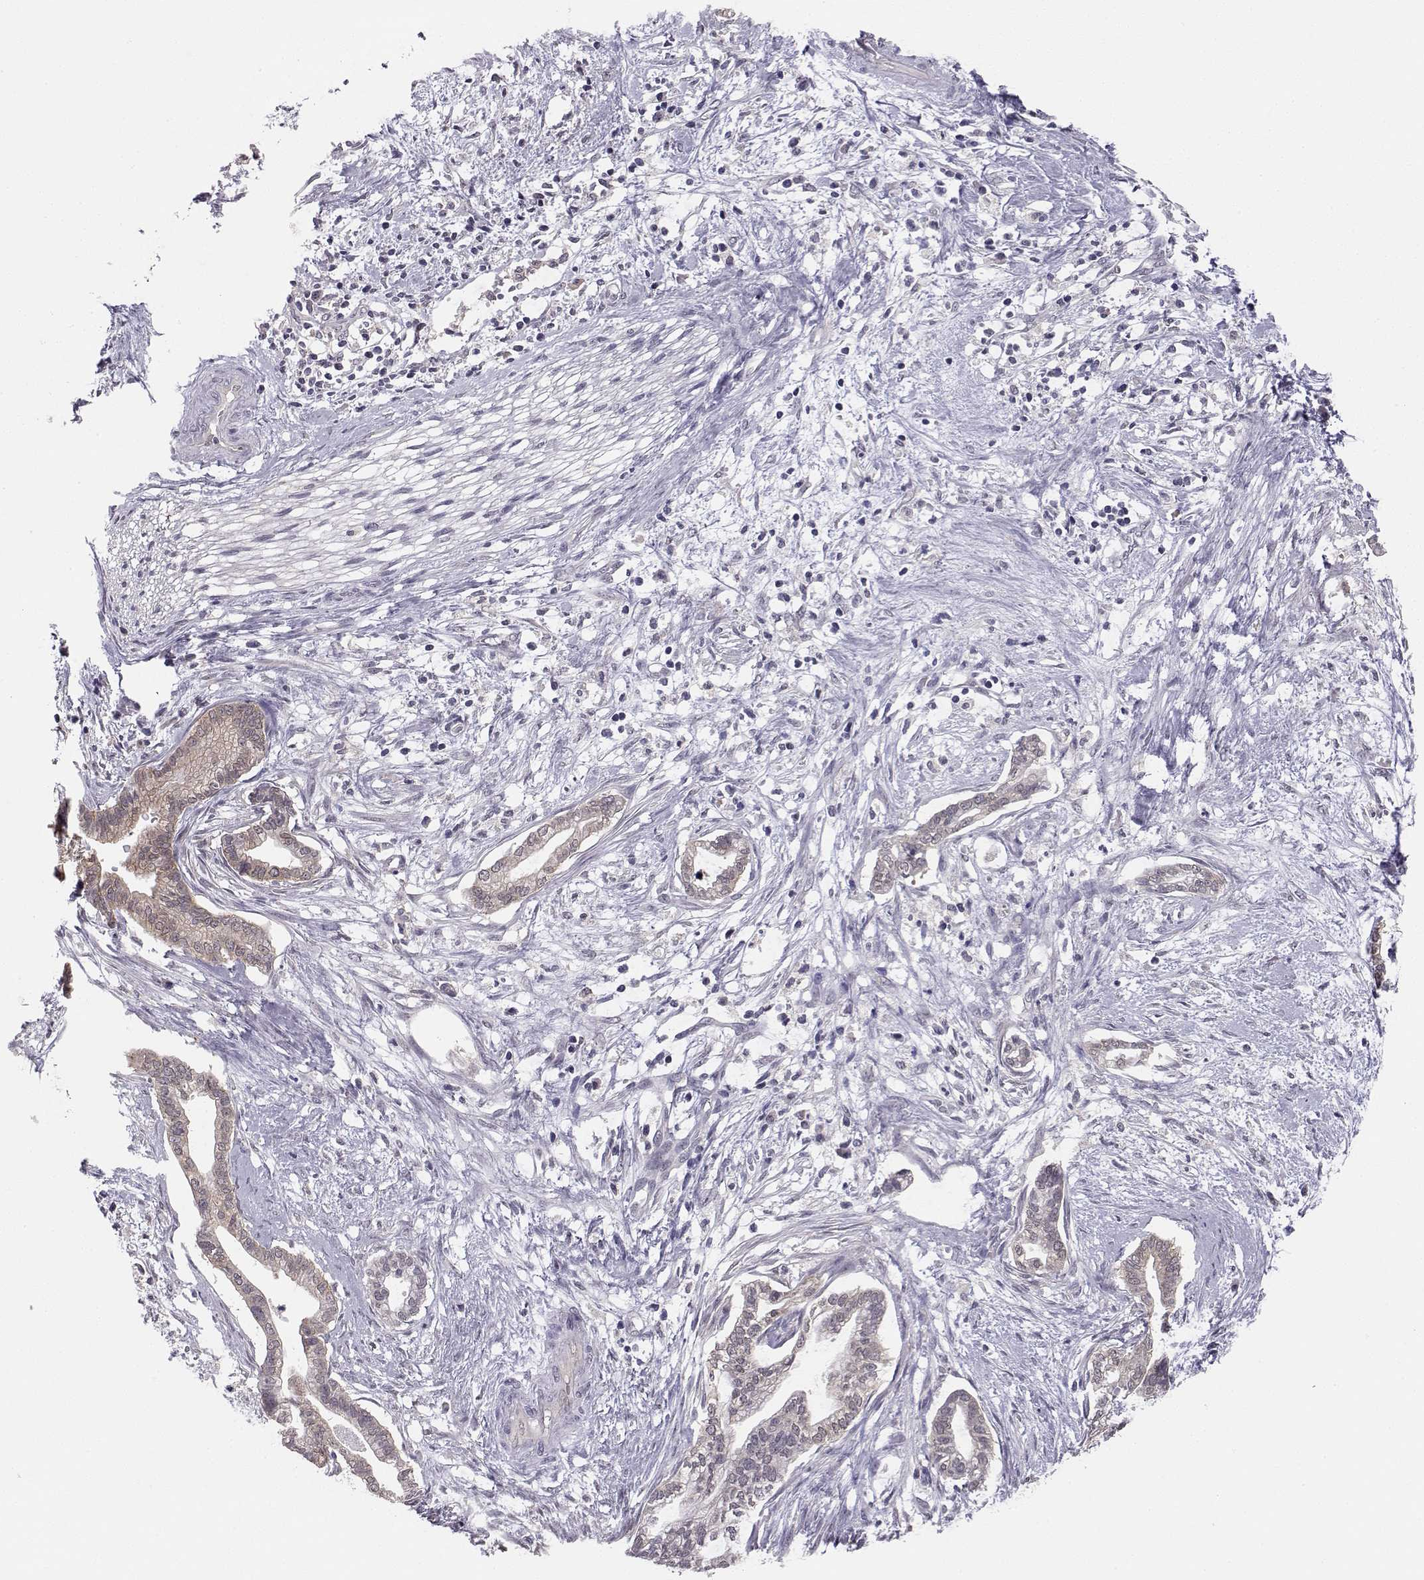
{"staining": {"intensity": "weak", "quantity": ">75%", "location": "cytoplasmic/membranous"}, "tissue": "cervical cancer", "cell_type": "Tumor cells", "image_type": "cancer", "snomed": [{"axis": "morphology", "description": "Adenocarcinoma, NOS"}, {"axis": "topography", "description": "Cervix"}], "caption": "This is an image of immunohistochemistry (IHC) staining of cervical cancer, which shows weak expression in the cytoplasmic/membranous of tumor cells.", "gene": "KIF13B", "patient": {"sex": "female", "age": 62}}